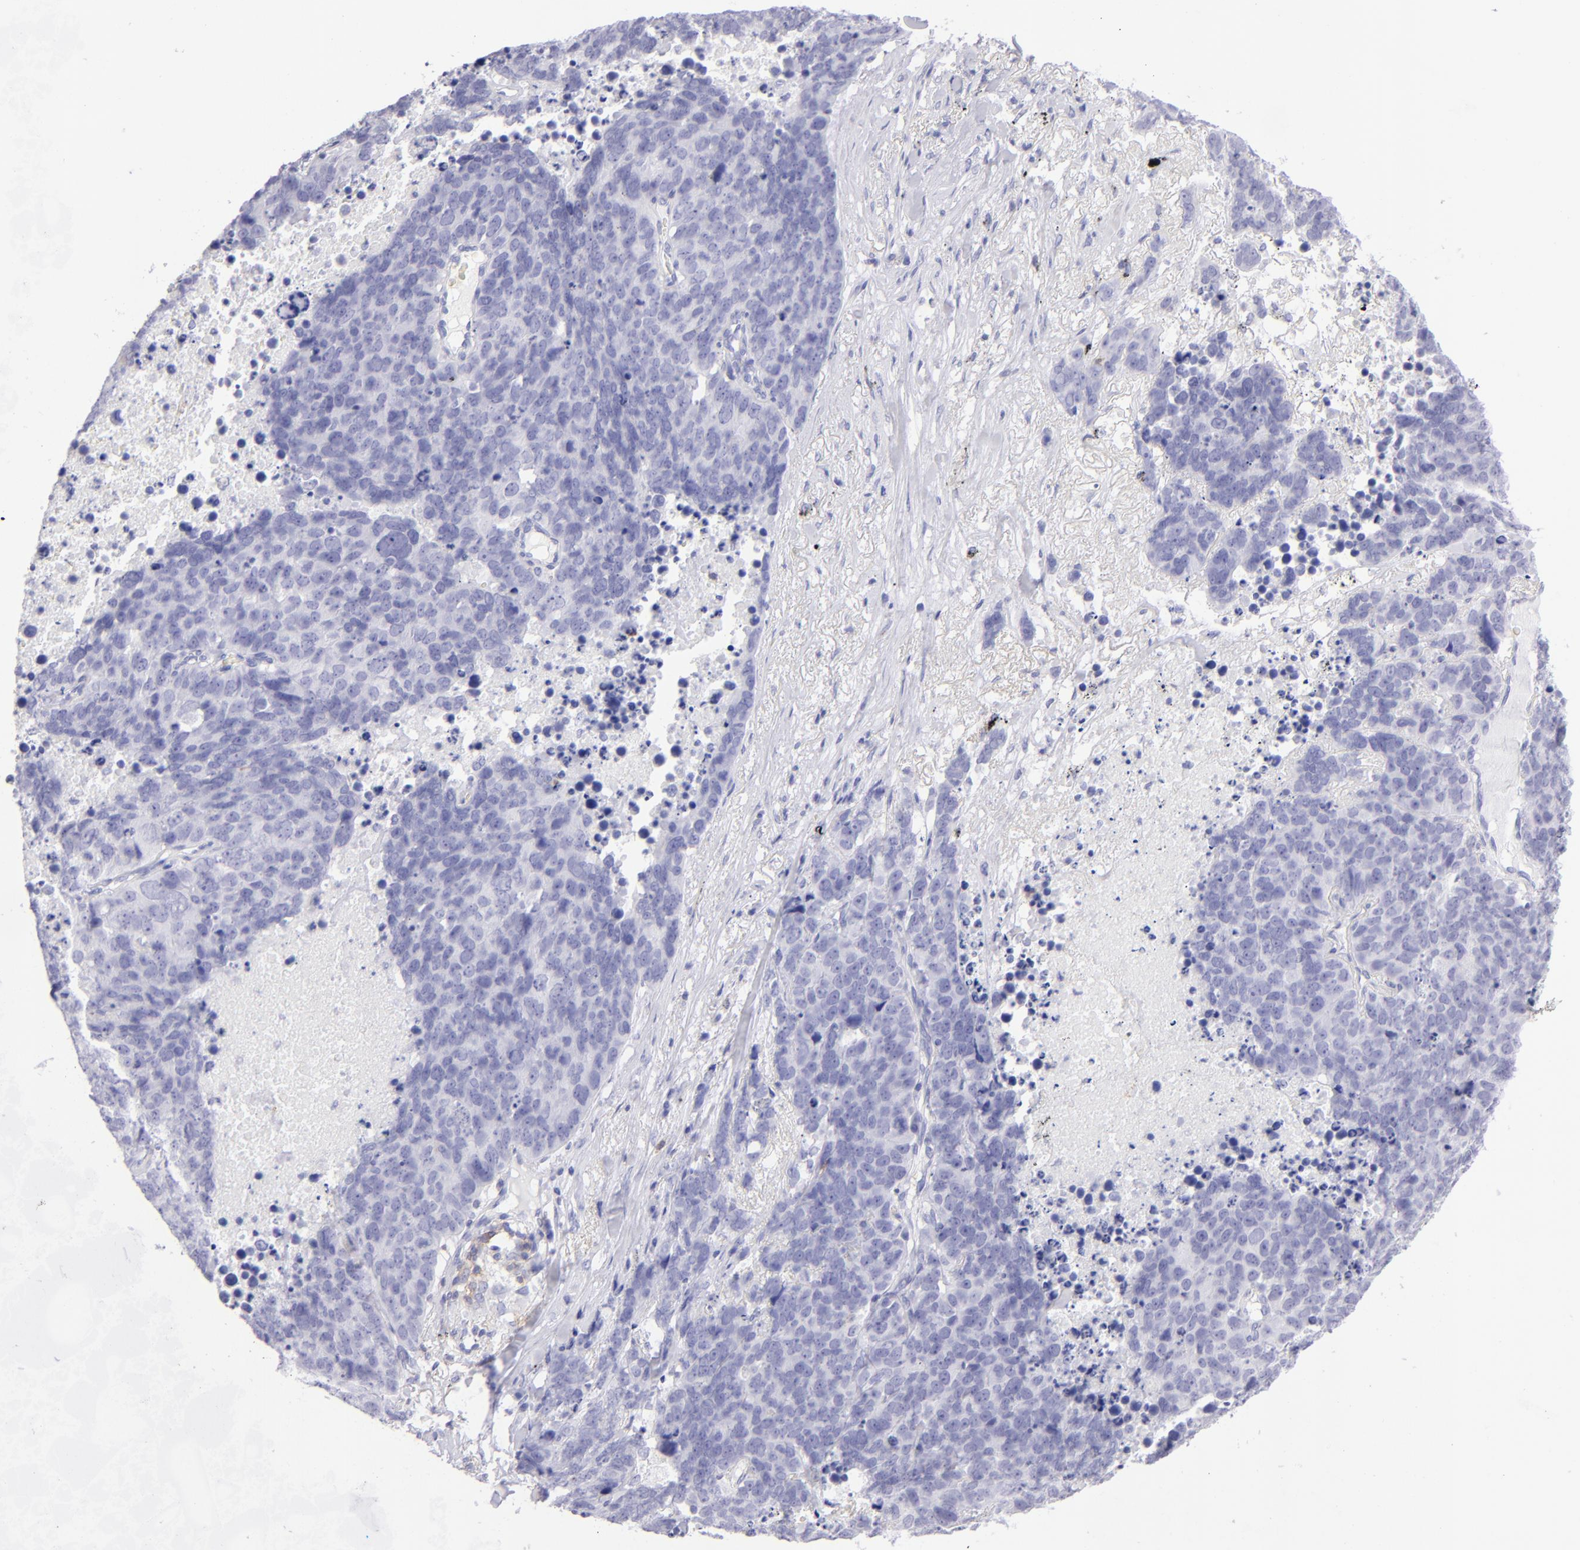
{"staining": {"intensity": "negative", "quantity": "none", "location": "none"}, "tissue": "lung cancer", "cell_type": "Tumor cells", "image_type": "cancer", "snomed": [{"axis": "morphology", "description": "Carcinoid, malignant, NOS"}, {"axis": "topography", "description": "Lung"}], "caption": "DAB (3,3'-diaminobenzidine) immunohistochemical staining of human lung cancer shows no significant positivity in tumor cells.", "gene": "CD69", "patient": {"sex": "male", "age": 60}}